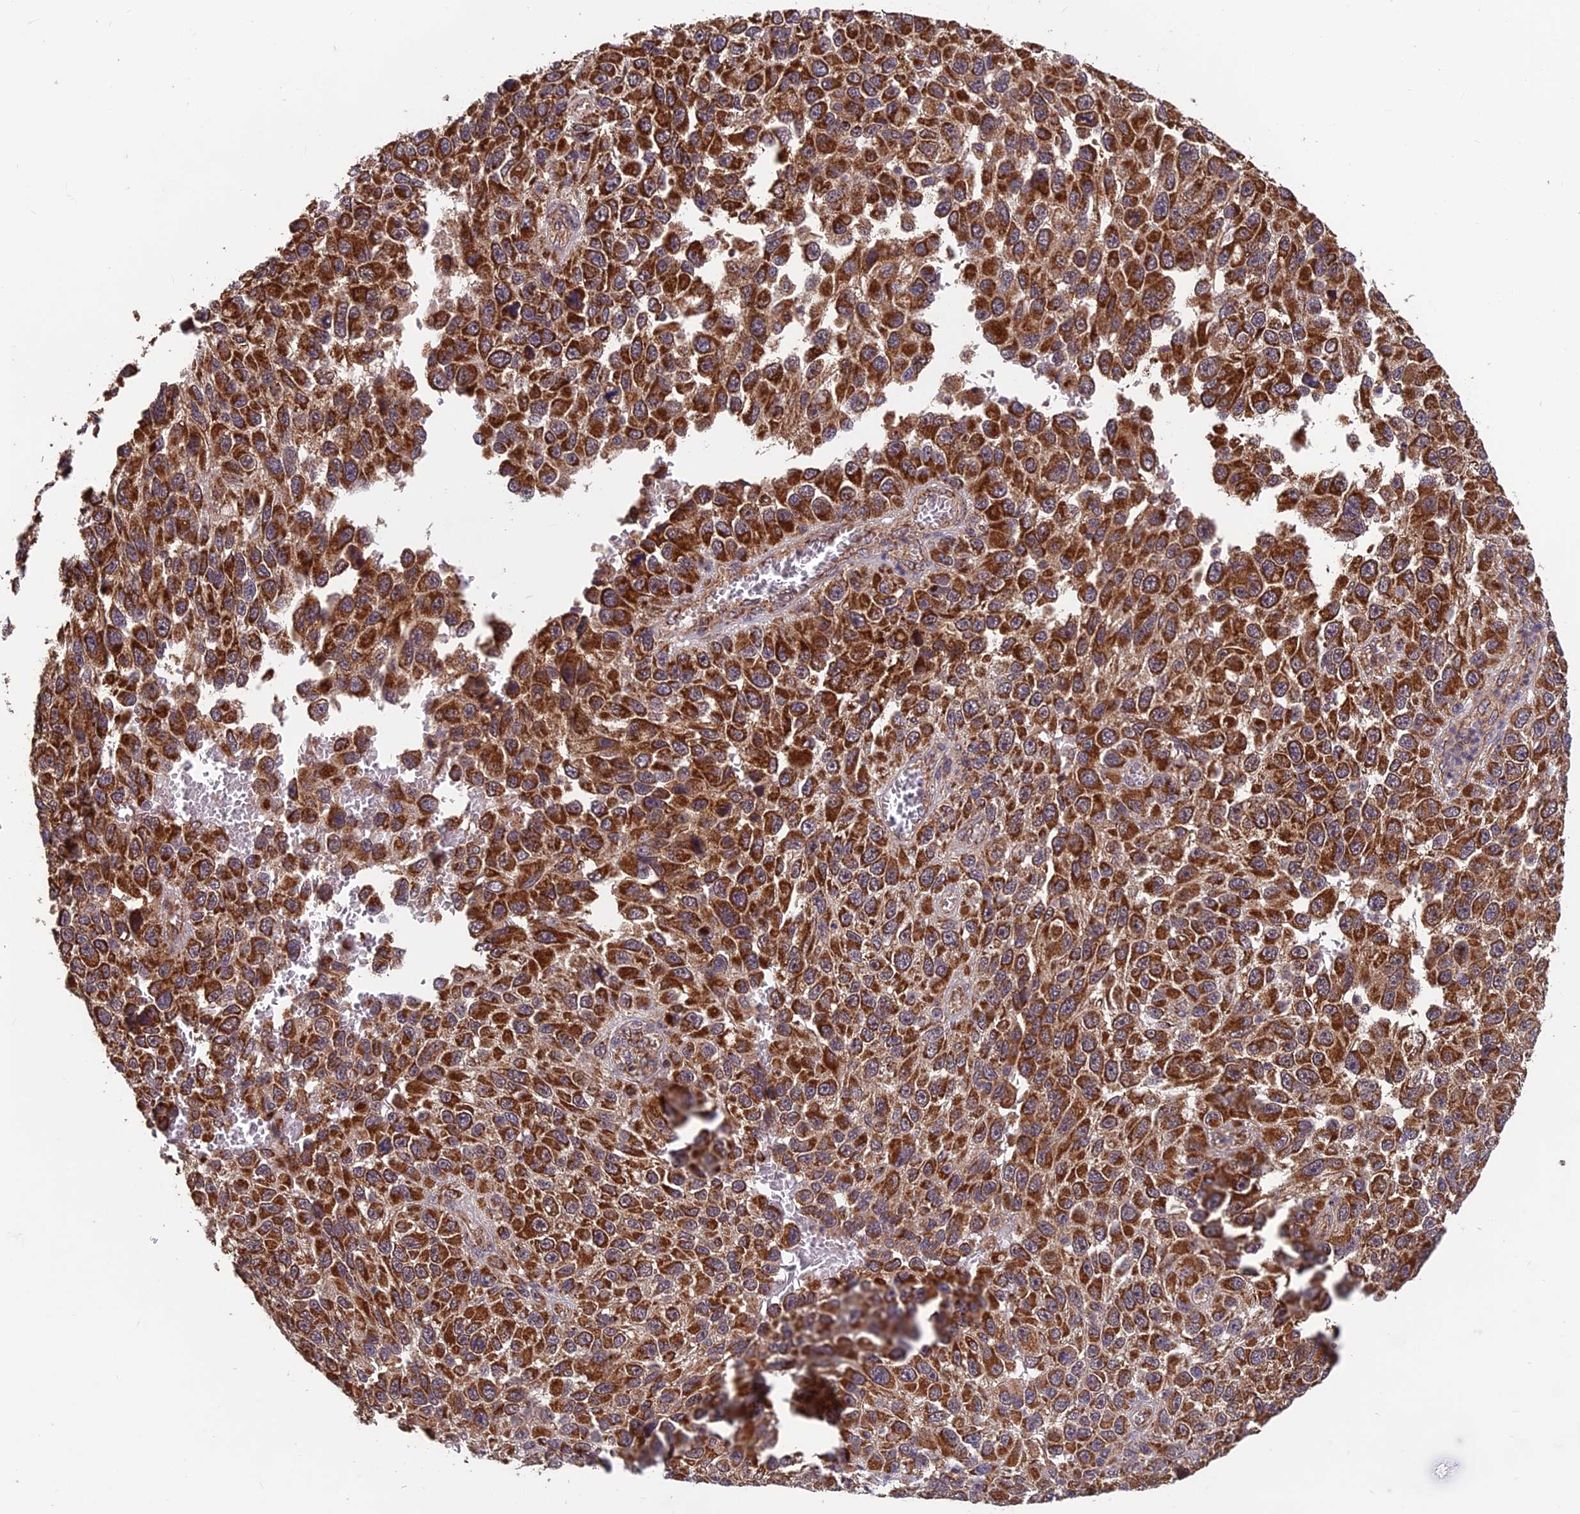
{"staining": {"intensity": "strong", "quantity": ">75%", "location": "cytoplasmic/membranous"}, "tissue": "melanoma", "cell_type": "Tumor cells", "image_type": "cancer", "snomed": [{"axis": "morphology", "description": "Normal tissue, NOS"}, {"axis": "morphology", "description": "Malignant melanoma, NOS"}, {"axis": "topography", "description": "Skin"}], "caption": "Immunohistochemistry photomicrograph of human melanoma stained for a protein (brown), which shows high levels of strong cytoplasmic/membranous staining in approximately >75% of tumor cells.", "gene": "CCDC15", "patient": {"sex": "female", "age": 96}}